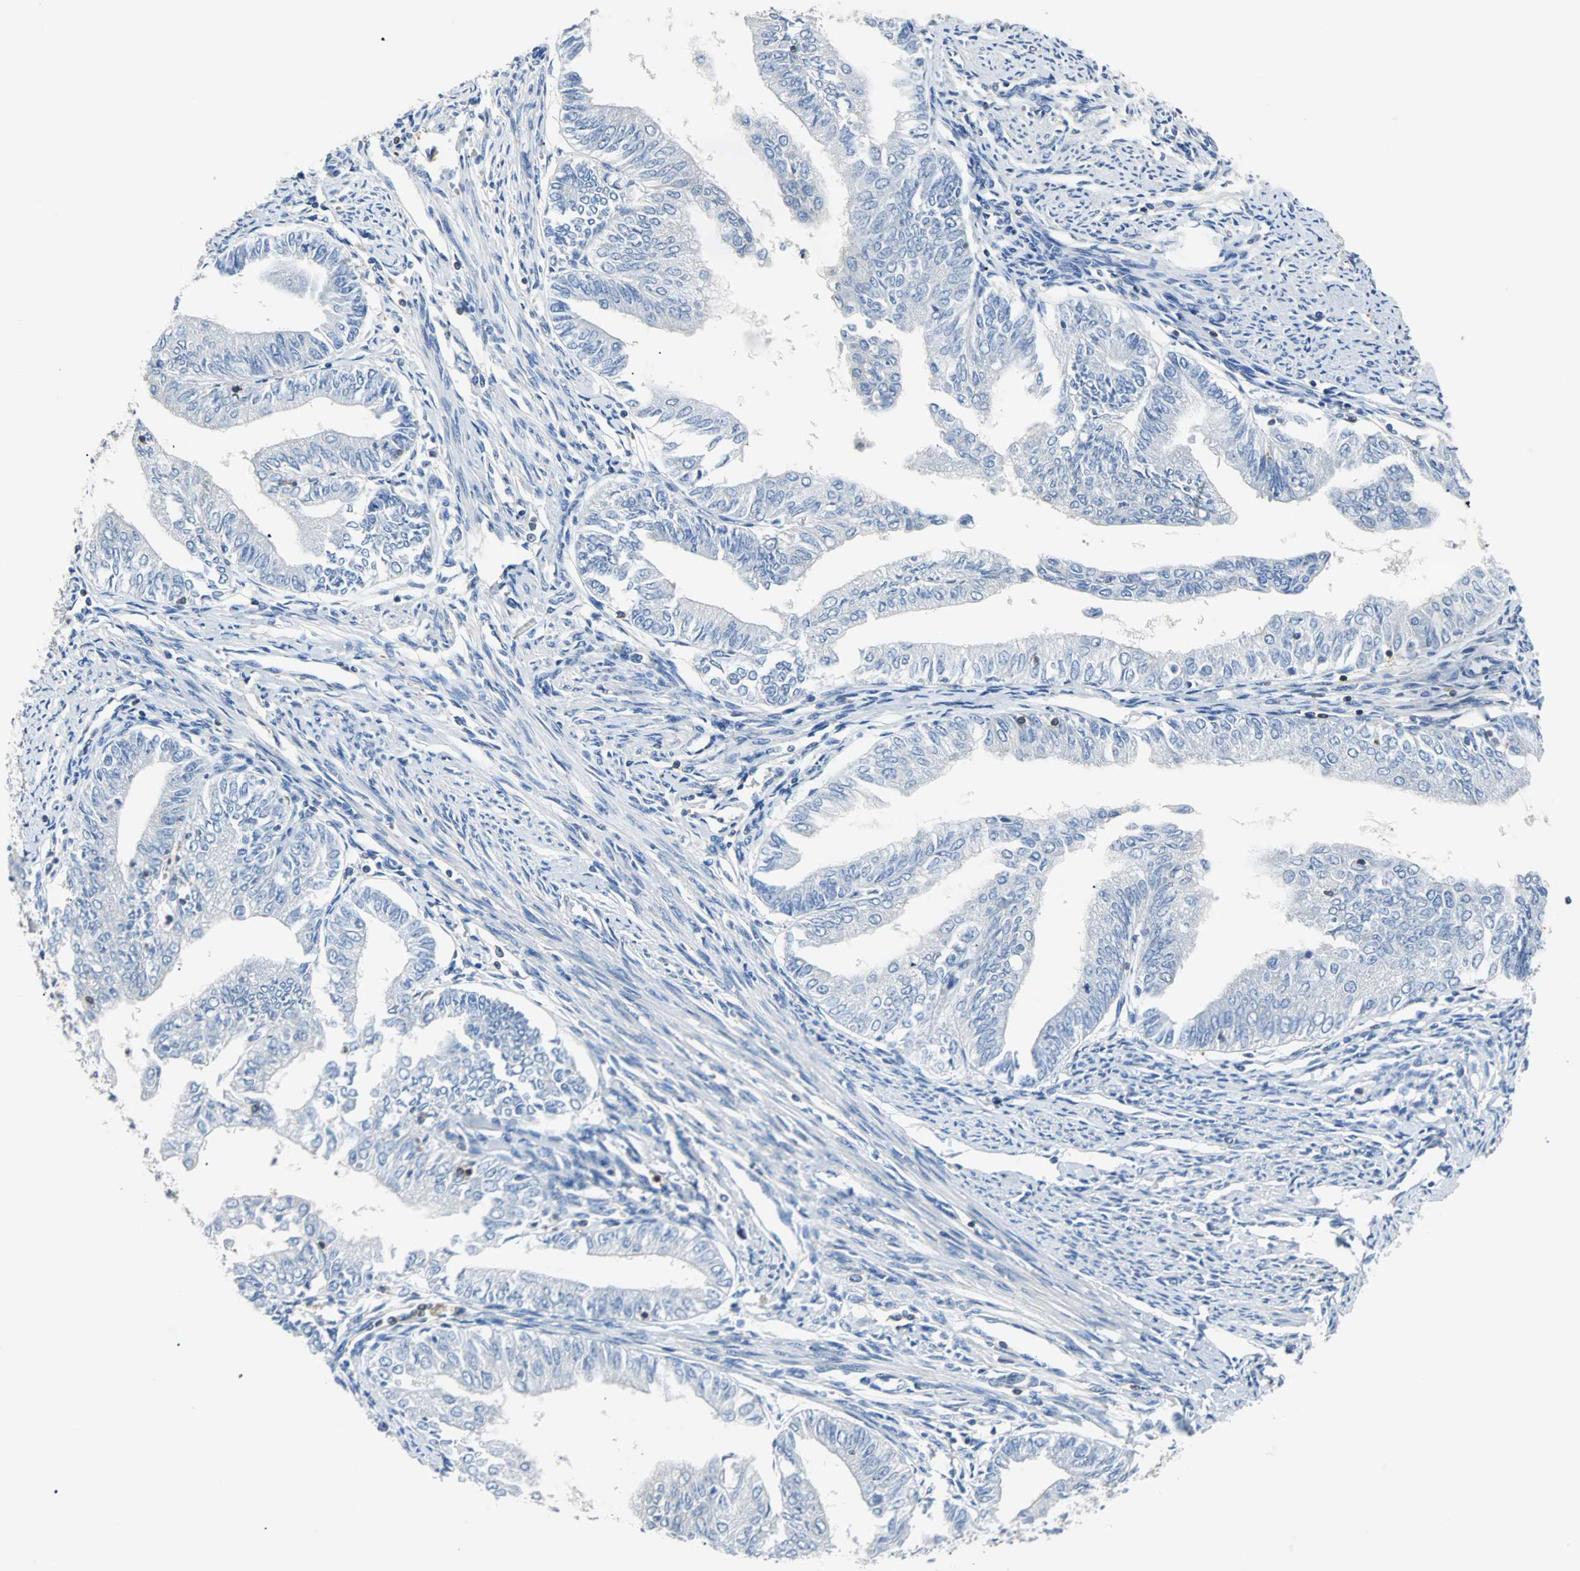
{"staining": {"intensity": "negative", "quantity": "none", "location": "none"}, "tissue": "endometrial cancer", "cell_type": "Tumor cells", "image_type": "cancer", "snomed": [{"axis": "morphology", "description": "Adenocarcinoma, NOS"}, {"axis": "topography", "description": "Endometrium"}], "caption": "Image shows no protein positivity in tumor cells of adenocarcinoma (endometrial) tissue.", "gene": "TSC22D4", "patient": {"sex": "female", "age": 66}}